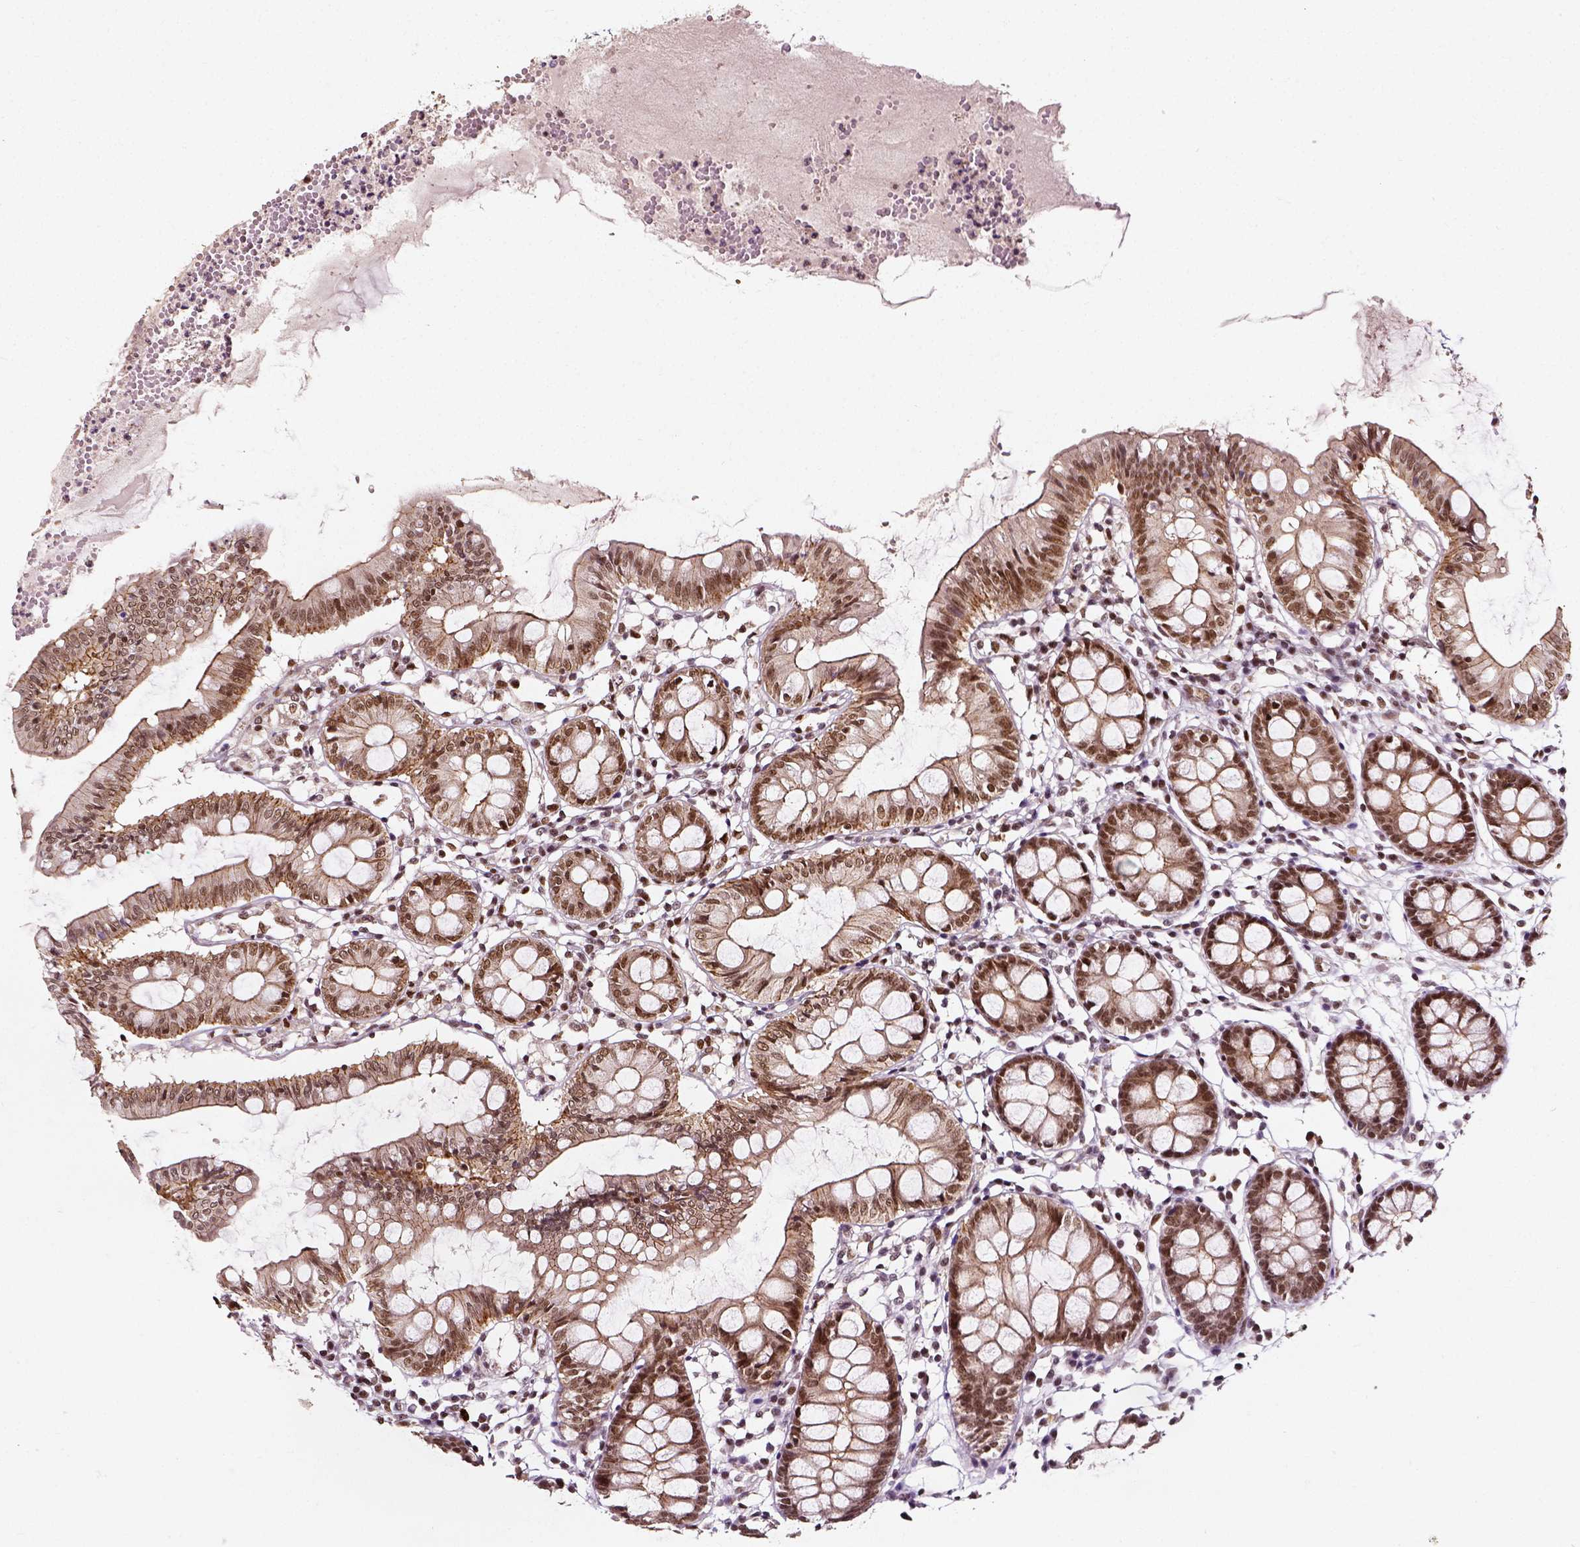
{"staining": {"intensity": "moderate", "quantity": ">75%", "location": "nuclear"}, "tissue": "colon", "cell_type": "Endothelial cells", "image_type": "normal", "snomed": [{"axis": "morphology", "description": "Normal tissue, NOS"}, {"axis": "topography", "description": "Colon"}], "caption": "Immunohistochemistry (IHC) image of benign colon: human colon stained using immunohistochemistry displays medium levels of moderate protein expression localized specifically in the nuclear of endothelial cells, appearing as a nuclear brown color.", "gene": "NACC1", "patient": {"sex": "female", "age": 84}}